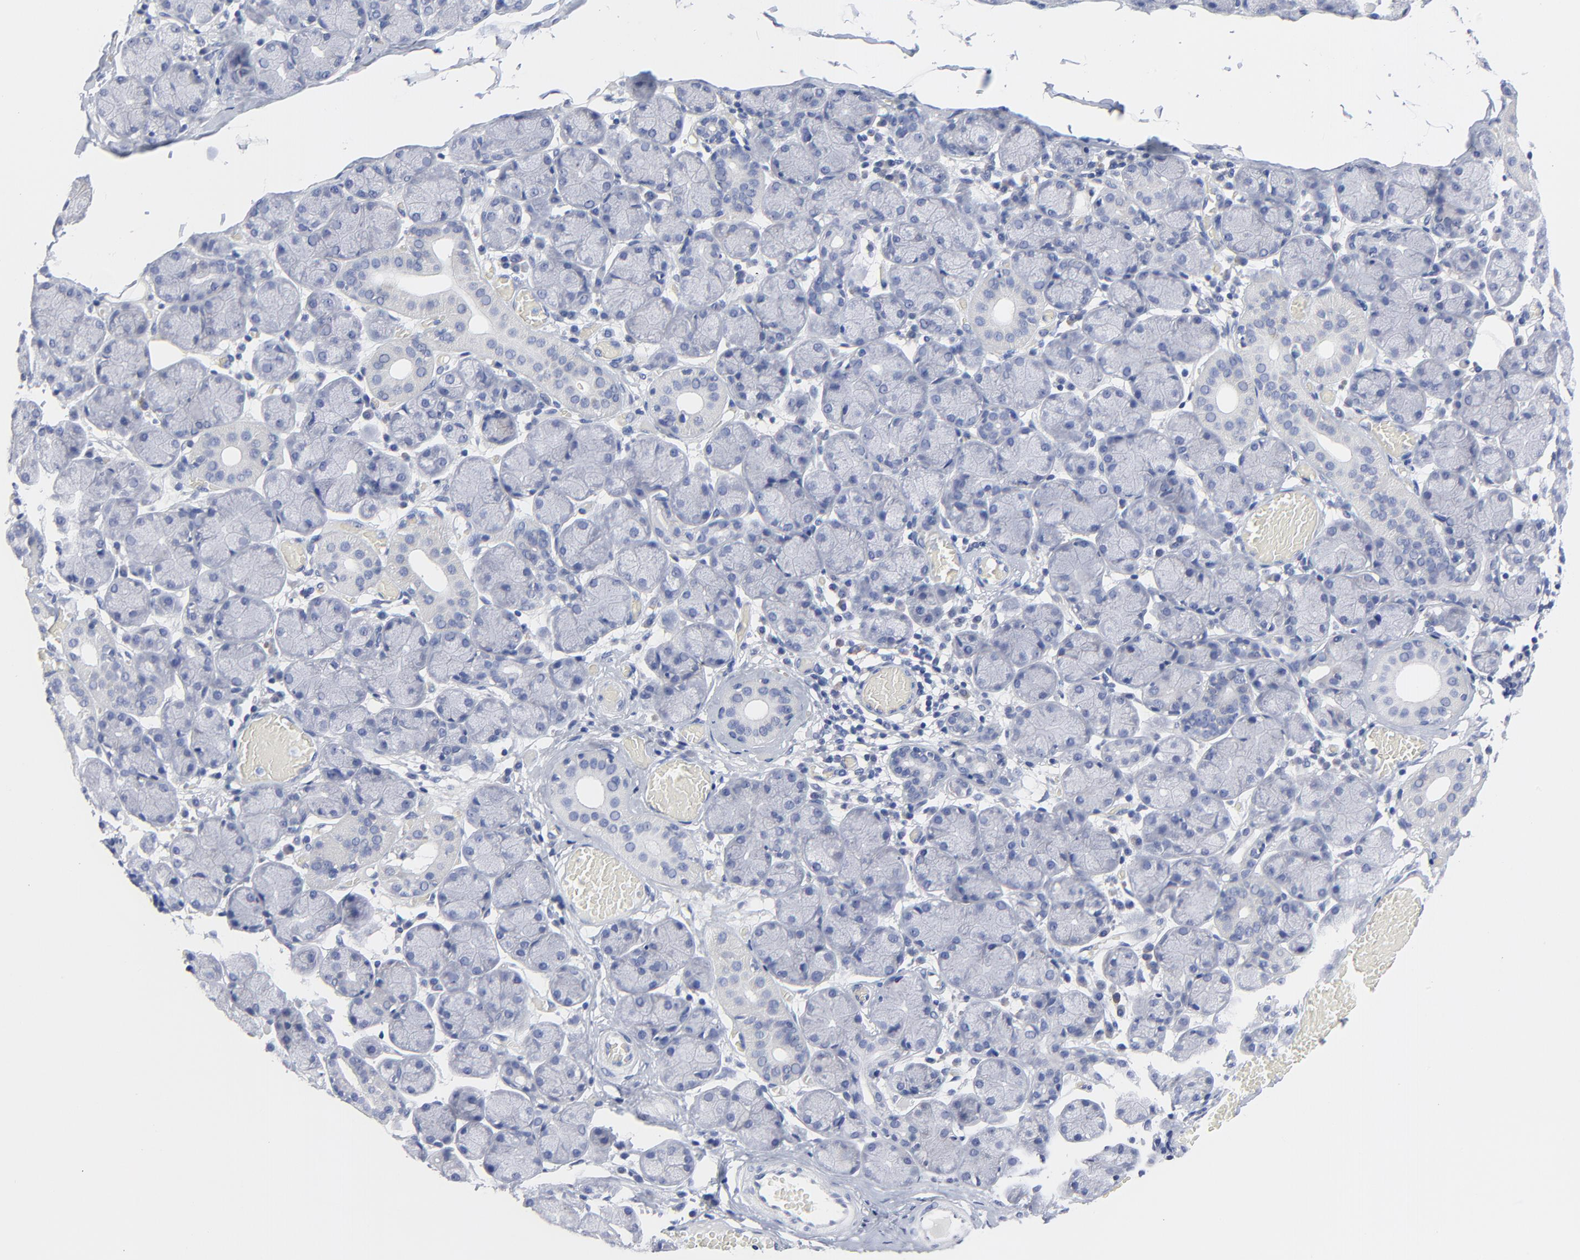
{"staining": {"intensity": "negative", "quantity": "none", "location": "none"}, "tissue": "salivary gland", "cell_type": "Glandular cells", "image_type": "normal", "snomed": [{"axis": "morphology", "description": "Normal tissue, NOS"}, {"axis": "topography", "description": "Salivary gland"}], "caption": "A high-resolution photomicrograph shows IHC staining of unremarkable salivary gland, which exhibits no significant staining in glandular cells.", "gene": "STAT2", "patient": {"sex": "female", "age": 24}}